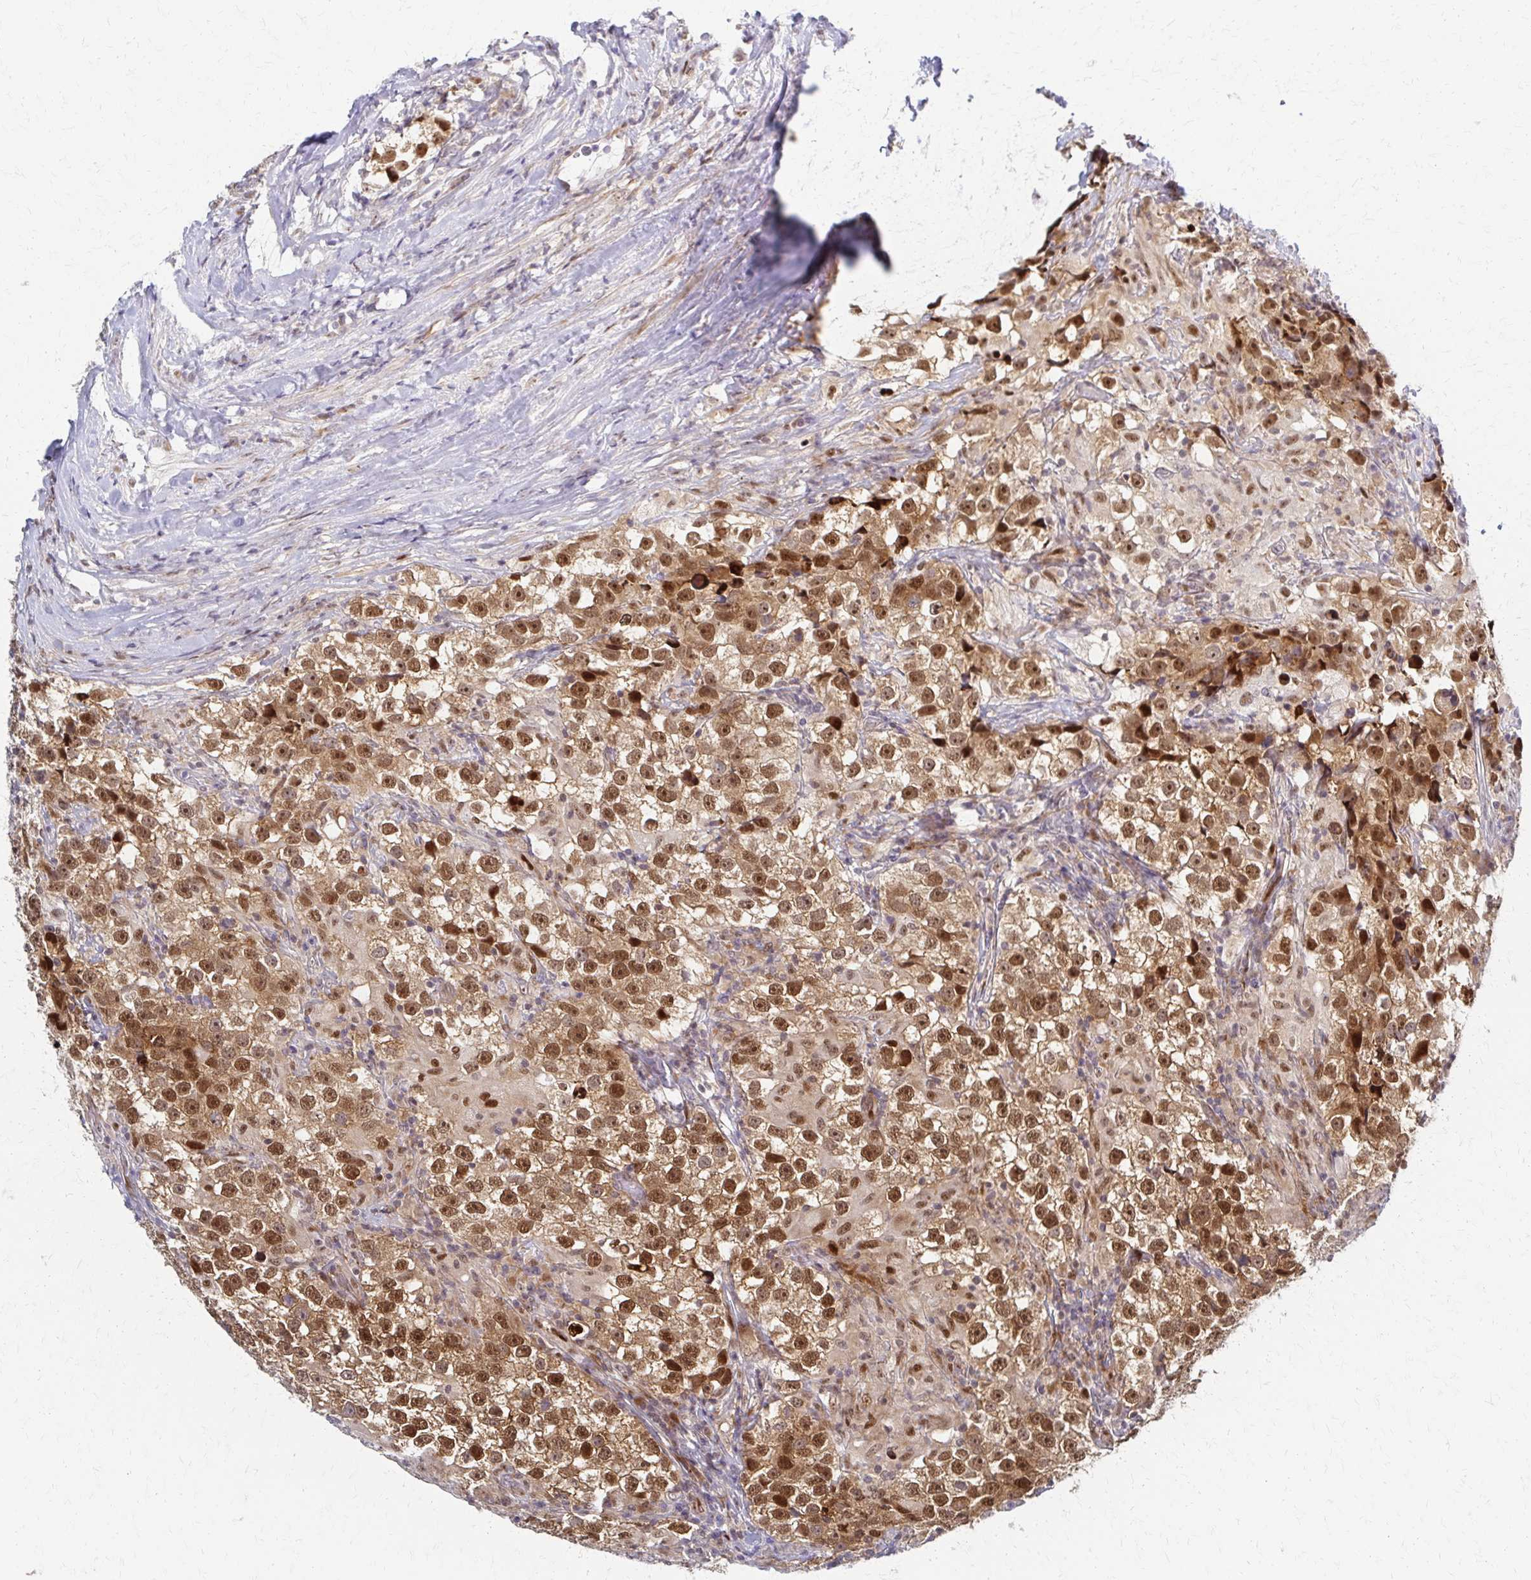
{"staining": {"intensity": "moderate", "quantity": ">75%", "location": "nuclear"}, "tissue": "testis cancer", "cell_type": "Tumor cells", "image_type": "cancer", "snomed": [{"axis": "morphology", "description": "Seminoma, NOS"}, {"axis": "topography", "description": "Testis"}], "caption": "A histopathology image of testis cancer stained for a protein reveals moderate nuclear brown staining in tumor cells. (brown staining indicates protein expression, while blue staining denotes nuclei).", "gene": "PSMD7", "patient": {"sex": "male", "age": 46}}